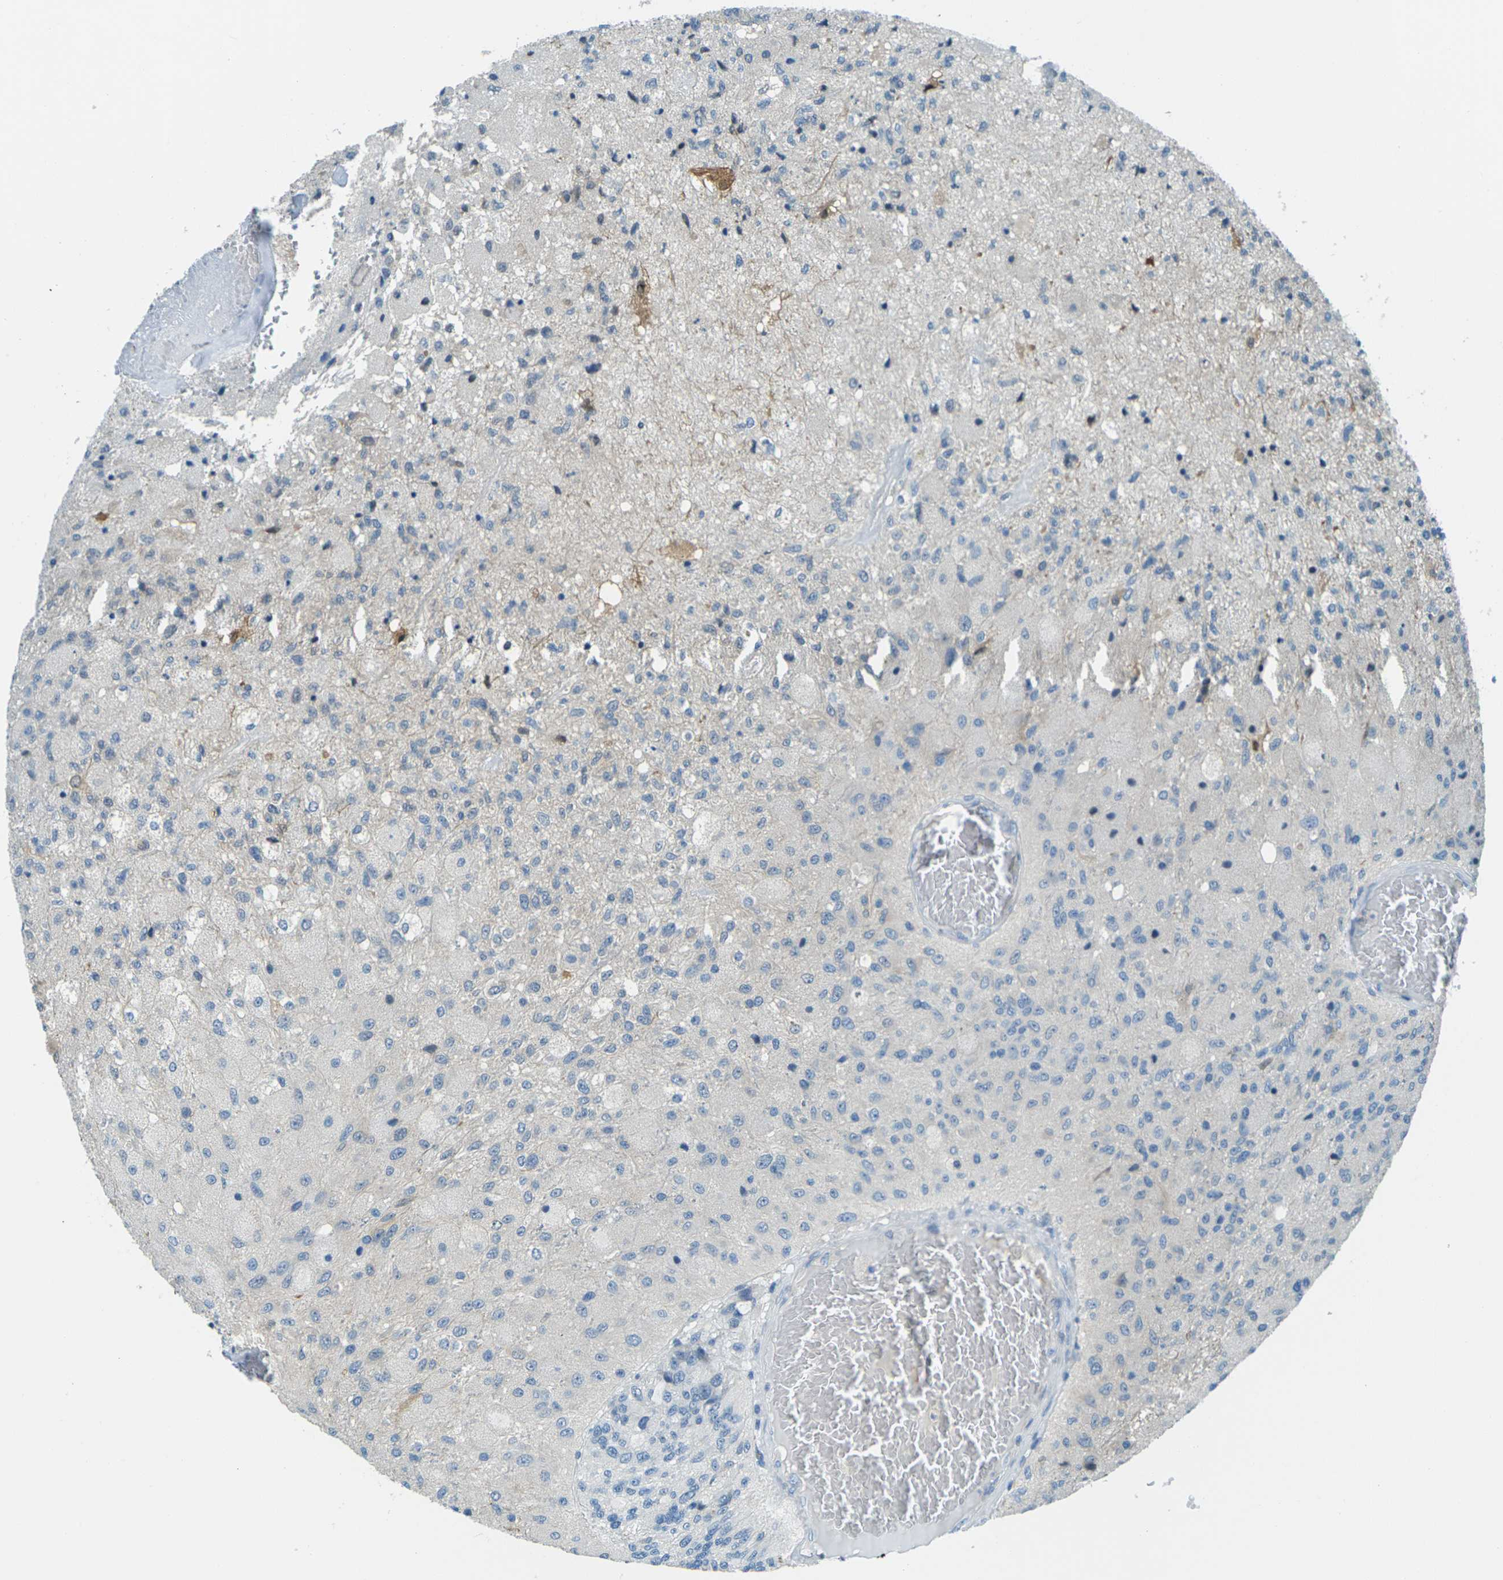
{"staining": {"intensity": "moderate", "quantity": "<25%", "location": "cytoplasmic/membranous"}, "tissue": "glioma", "cell_type": "Tumor cells", "image_type": "cancer", "snomed": [{"axis": "morphology", "description": "Normal tissue, NOS"}, {"axis": "morphology", "description": "Glioma, malignant, High grade"}, {"axis": "topography", "description": "Cerebral cortex"}], "caption": "Immunohistochemical staining of human glioma shows low levels of moderate cytoplasmic/membranous positivity in approximately <25% of tumor cells. The staining was performed using DAB, with brown indicating positive protein expression. Nuclei are stained blue with hematoxylin.", "gene": "NANOS2", "patient": {"sex": "male", "age": 77}}